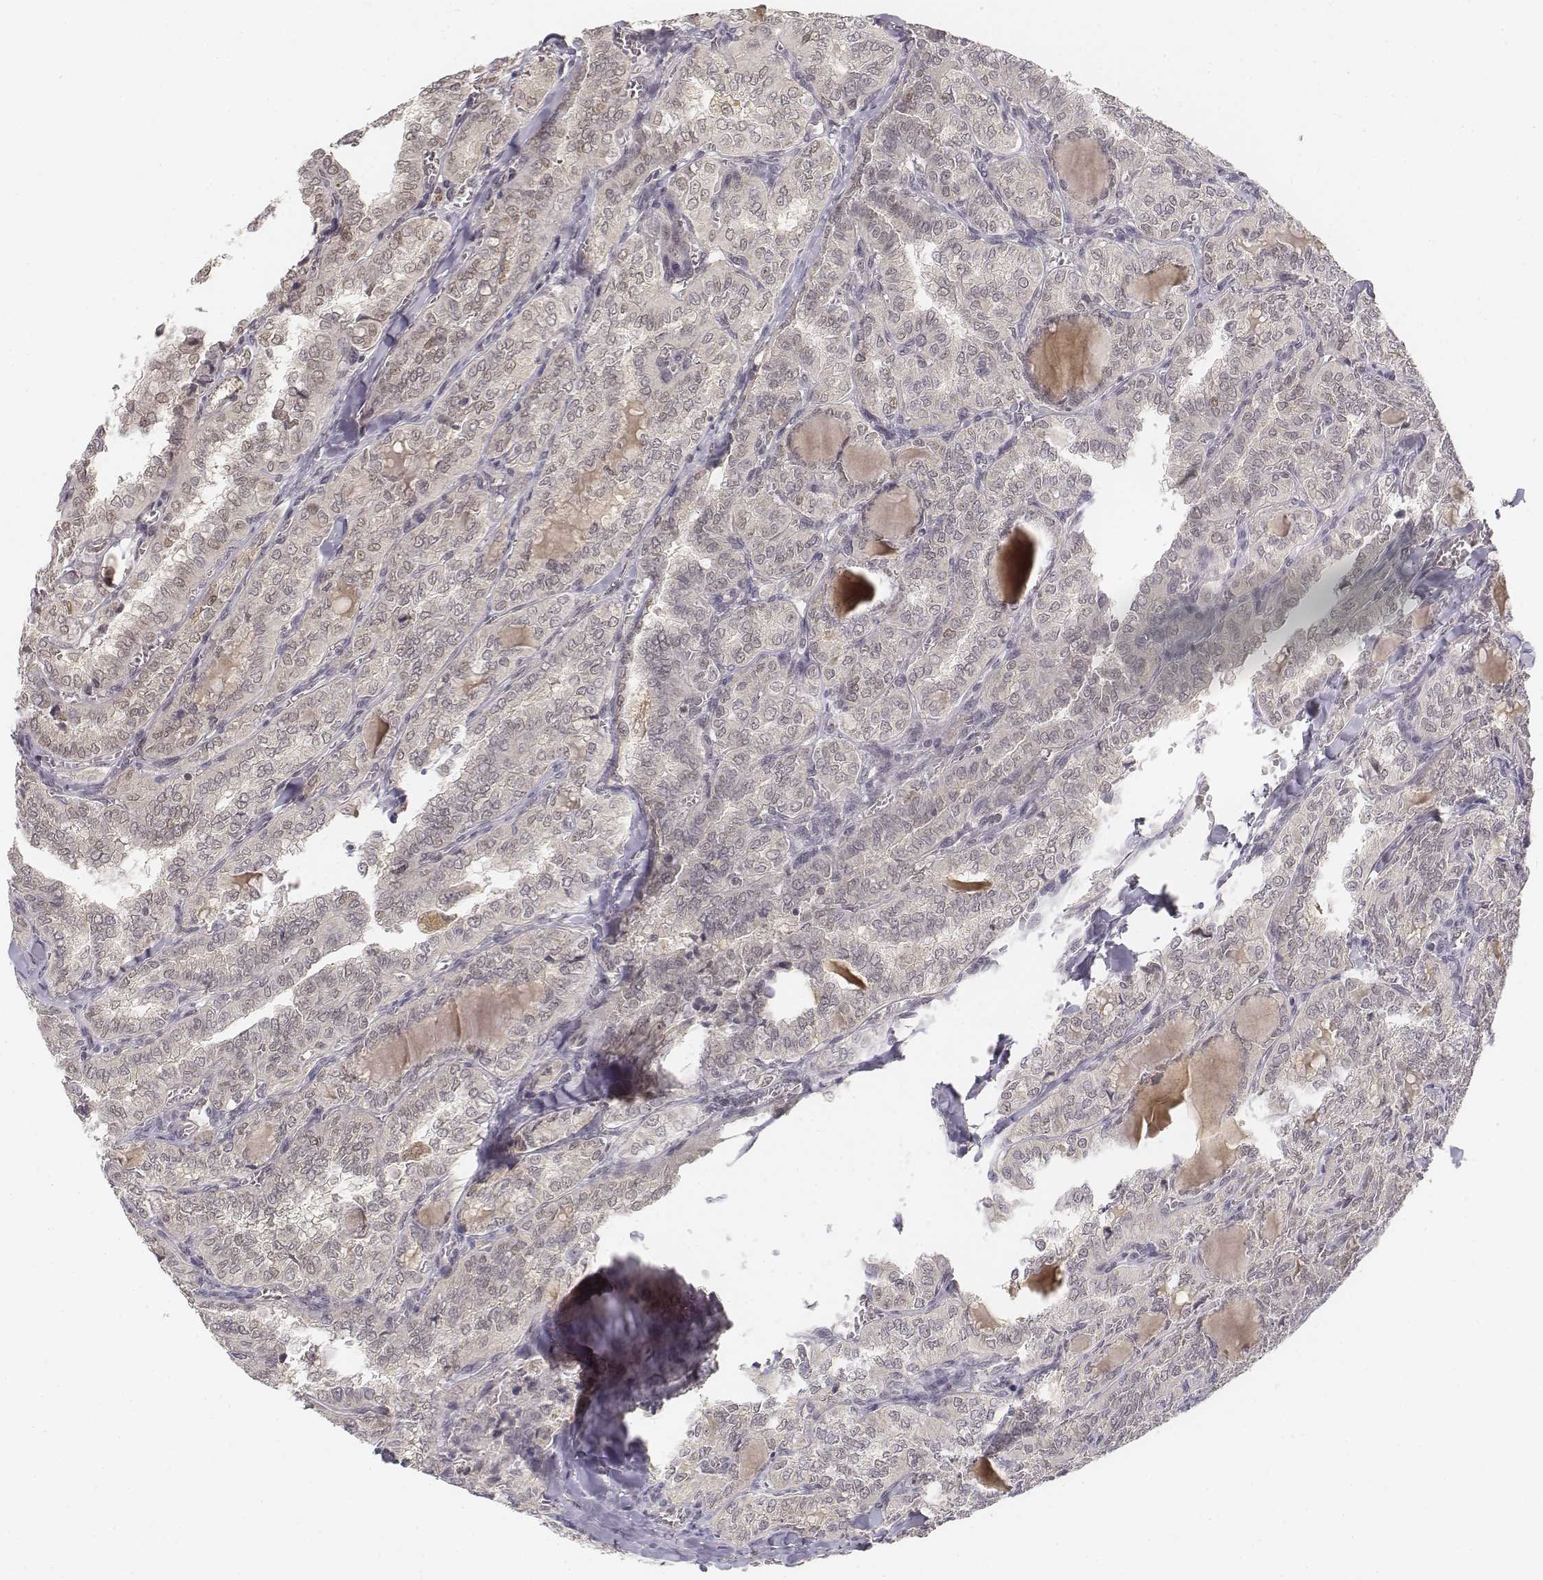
{"staining": {"intensity": "negative", "quantity": "none", "location": "none"}, "tissue": "thyroid cancer", "cell_type": "Tumor cells", "image_type": "cancer", "snomed": [{"axis": "morphology", "description": "Papillary adenocarcinoma, NOS"}, {"axis": "topography", "description": "Thyroid gland"}], "caption": "An image of thyroid cancer stained for a protein shows no brown staining in tumor cells.", "gene": "FANCD2", "patient": {"sex": "female", "age": 41}}